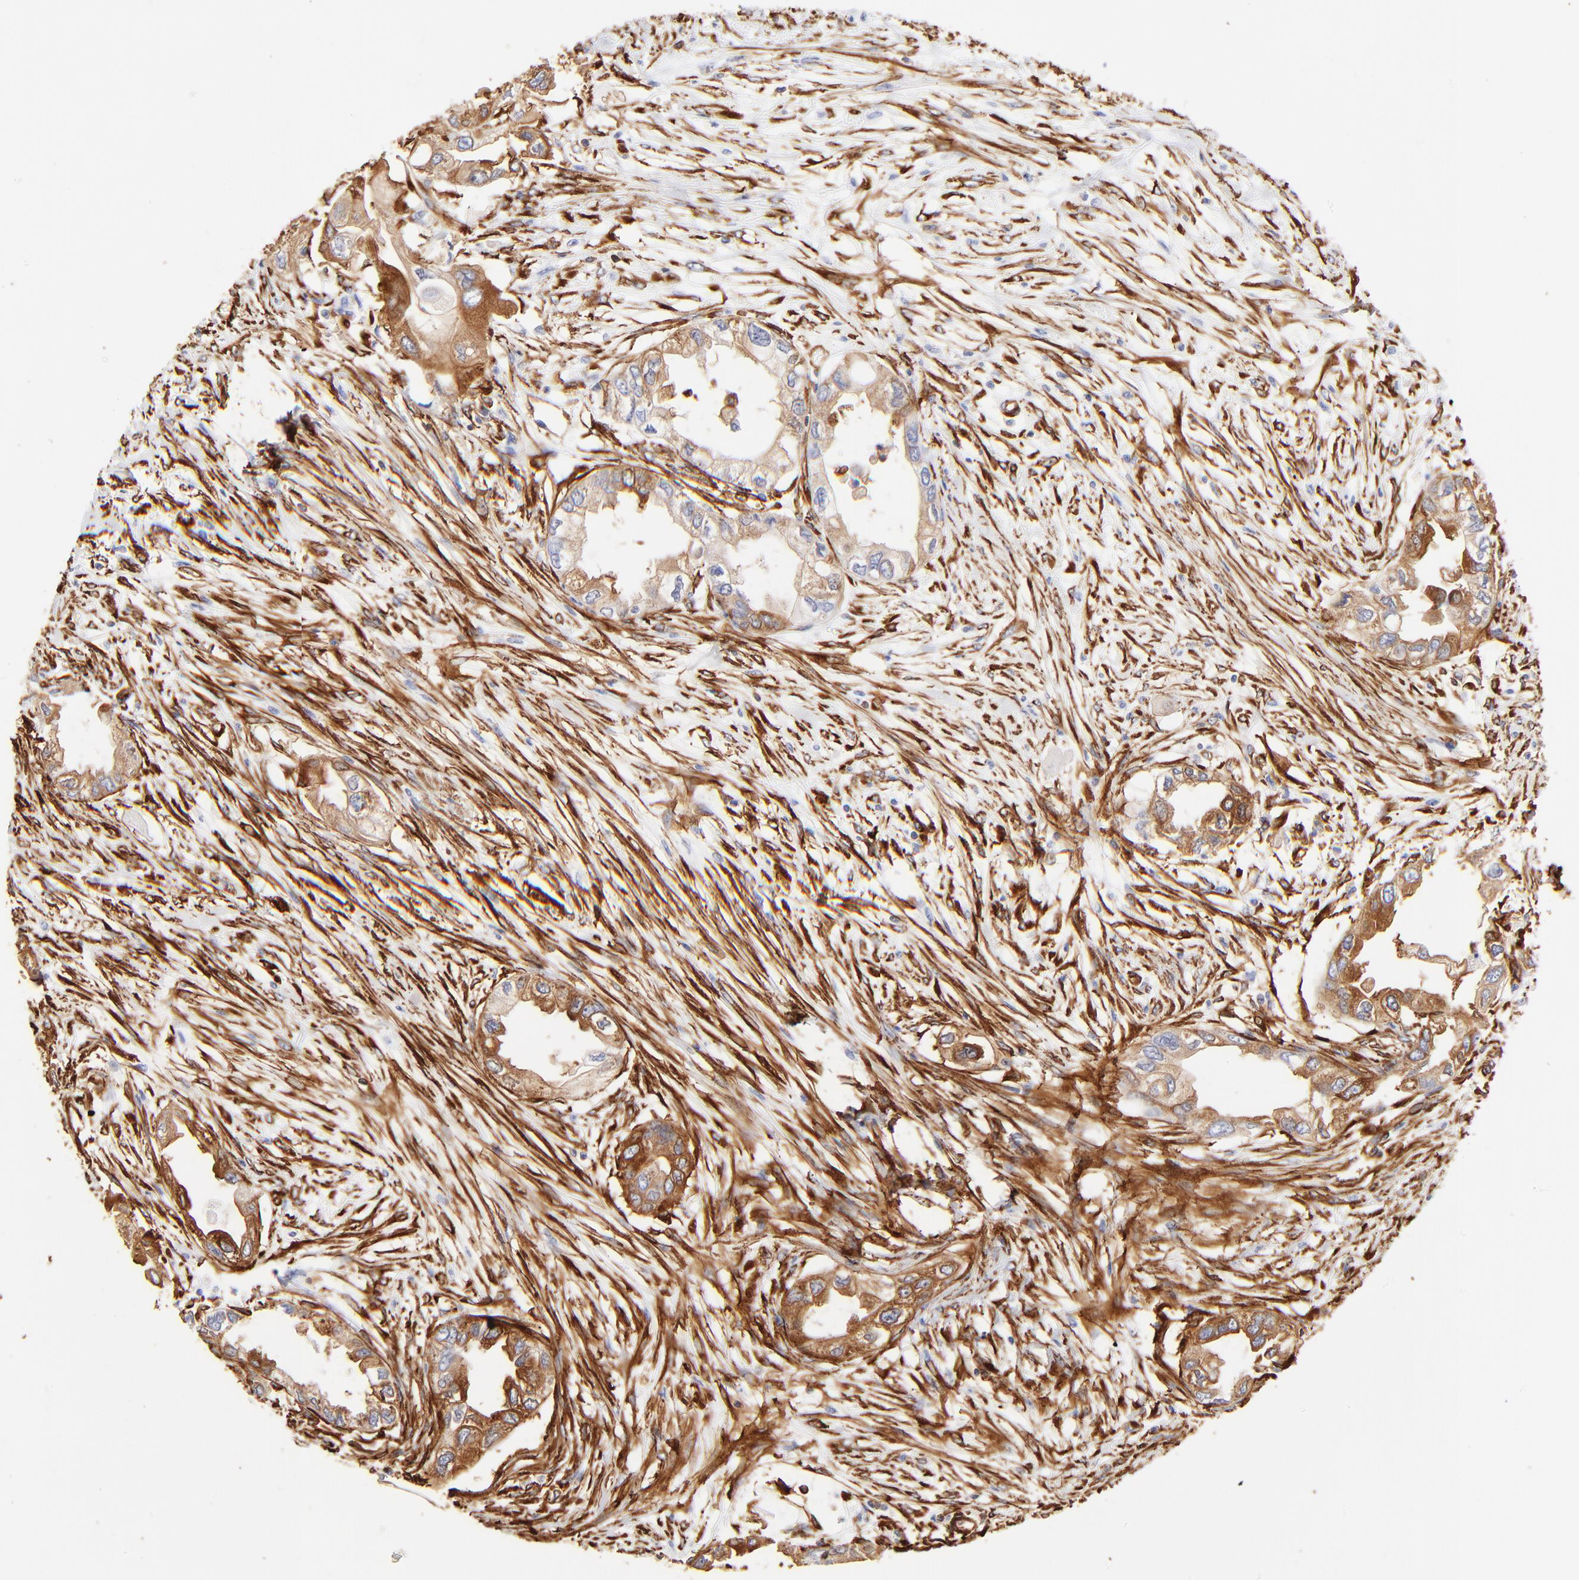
{"staining": {"intensity": "strong", "quantity": ">75%", "location": "cytoplasmic/membranous"}, "tissue": "endometrial cancer", "cell_type": "Tumor cells", "image_type": "cancer", "snomed": [{"axis": "morphology", "description": "Adenocarcinoma, NOS"}, {"axis": "topography", "description": "Endometrium"}], "caption": "Immunohistochemistry image of human adenocarcinoma (endometrial) stained for a protein (brown), which demonstrates high levels of strong cytoplasmic/membranous positivity in about >75% of tumor cells.", "gene": "FLNA", "patient": {"sex": "female", "age": 67}}